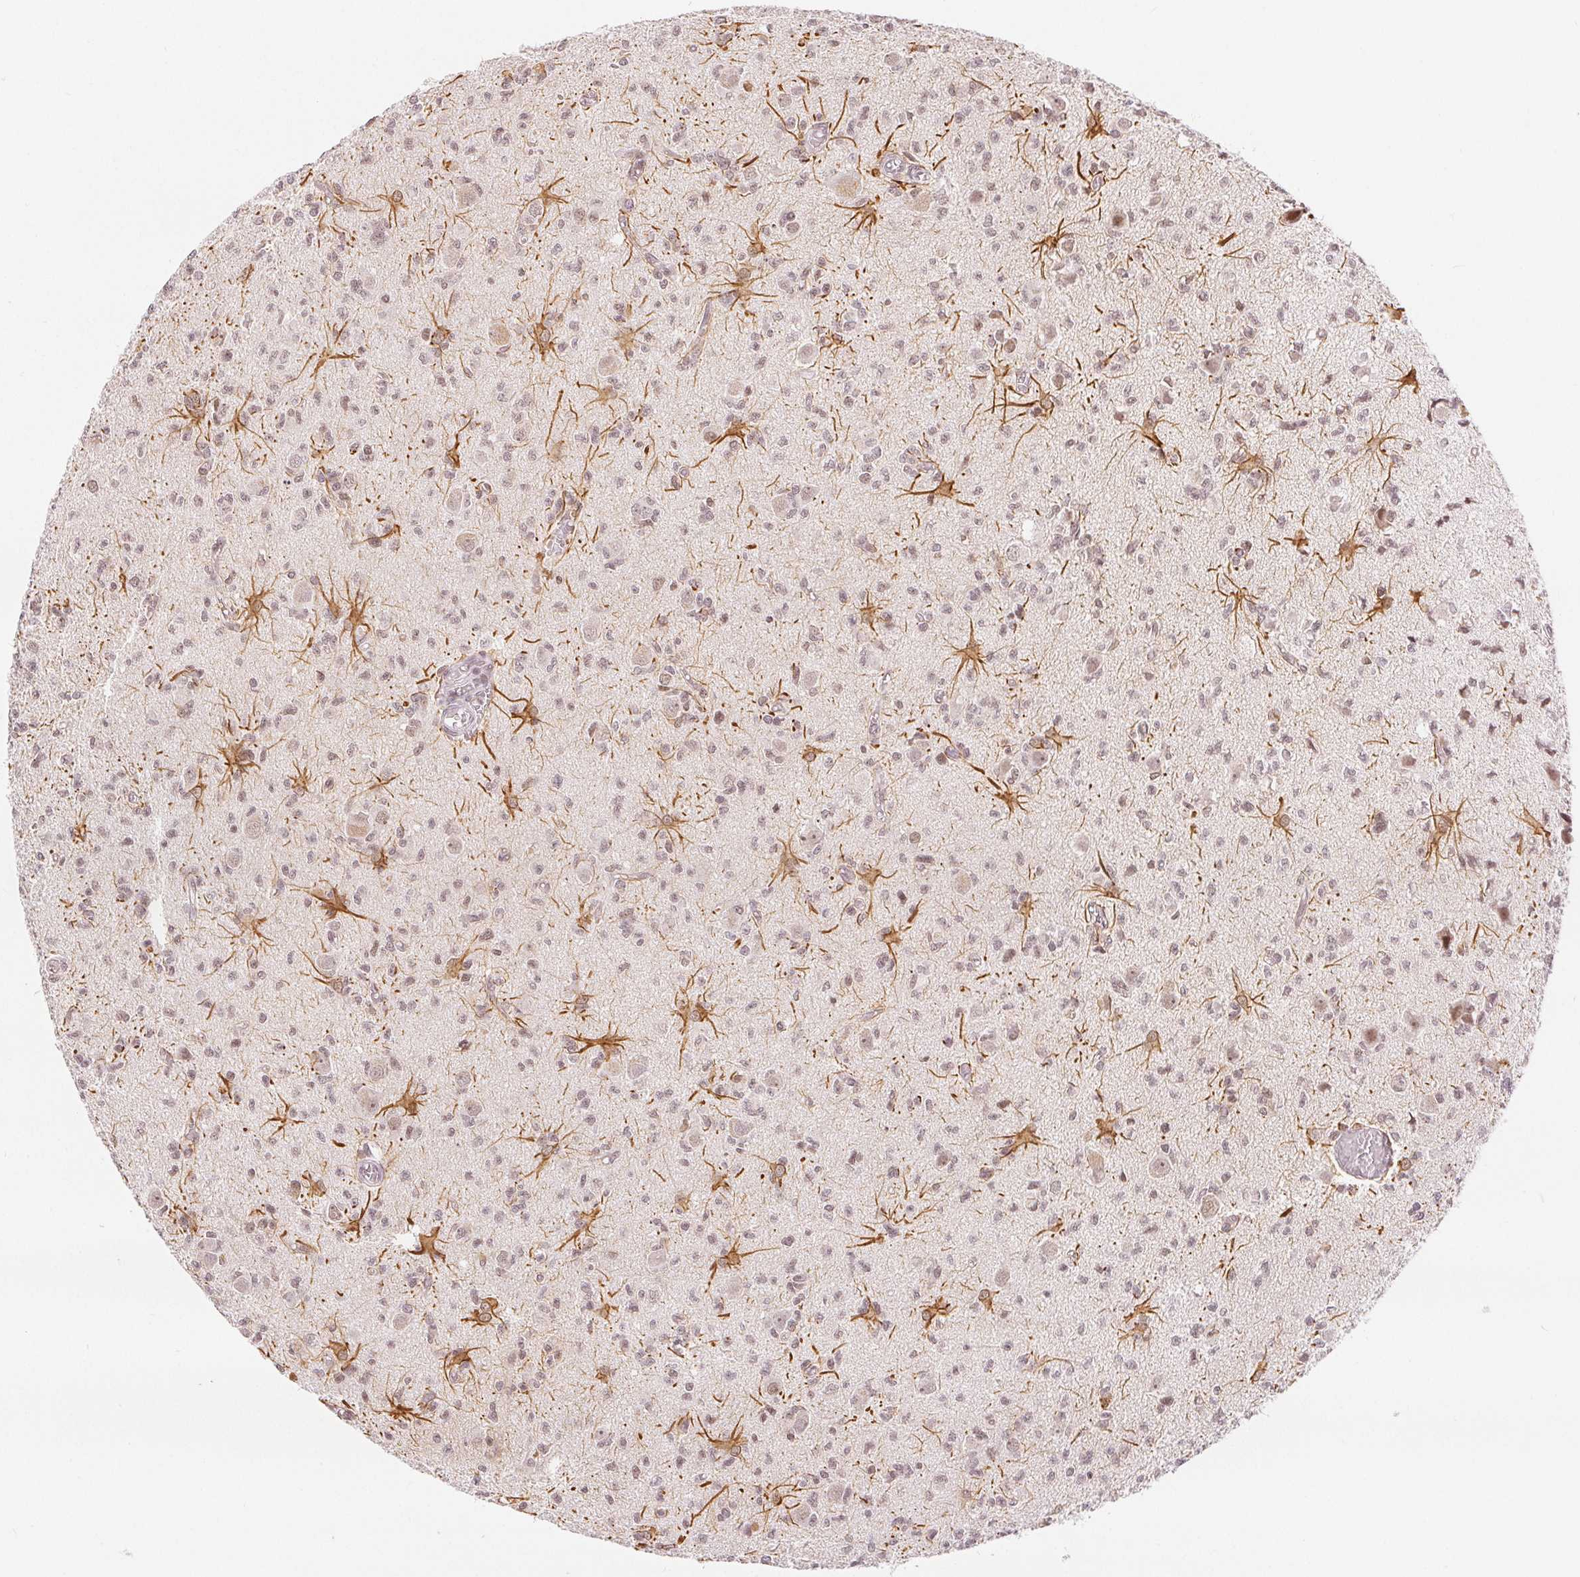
{"staining": {"intensity": "weak", "quantity": "<25%", "location": "nuclear"}, "tissue": "glioma", "cell_type": "Tumor cells", "image_type": "cancer", "snomed": [{"axis": "morphology", "description": "Glioma, malignant, Low grade"}, {"axis": "topography", "description": "Brain"}], "caption": "Immunohistochemical staining of glioma exhibits no significant expression in tumor cells.", "gene": "DEK", "patient": {"sex": "male", "age": 64}}